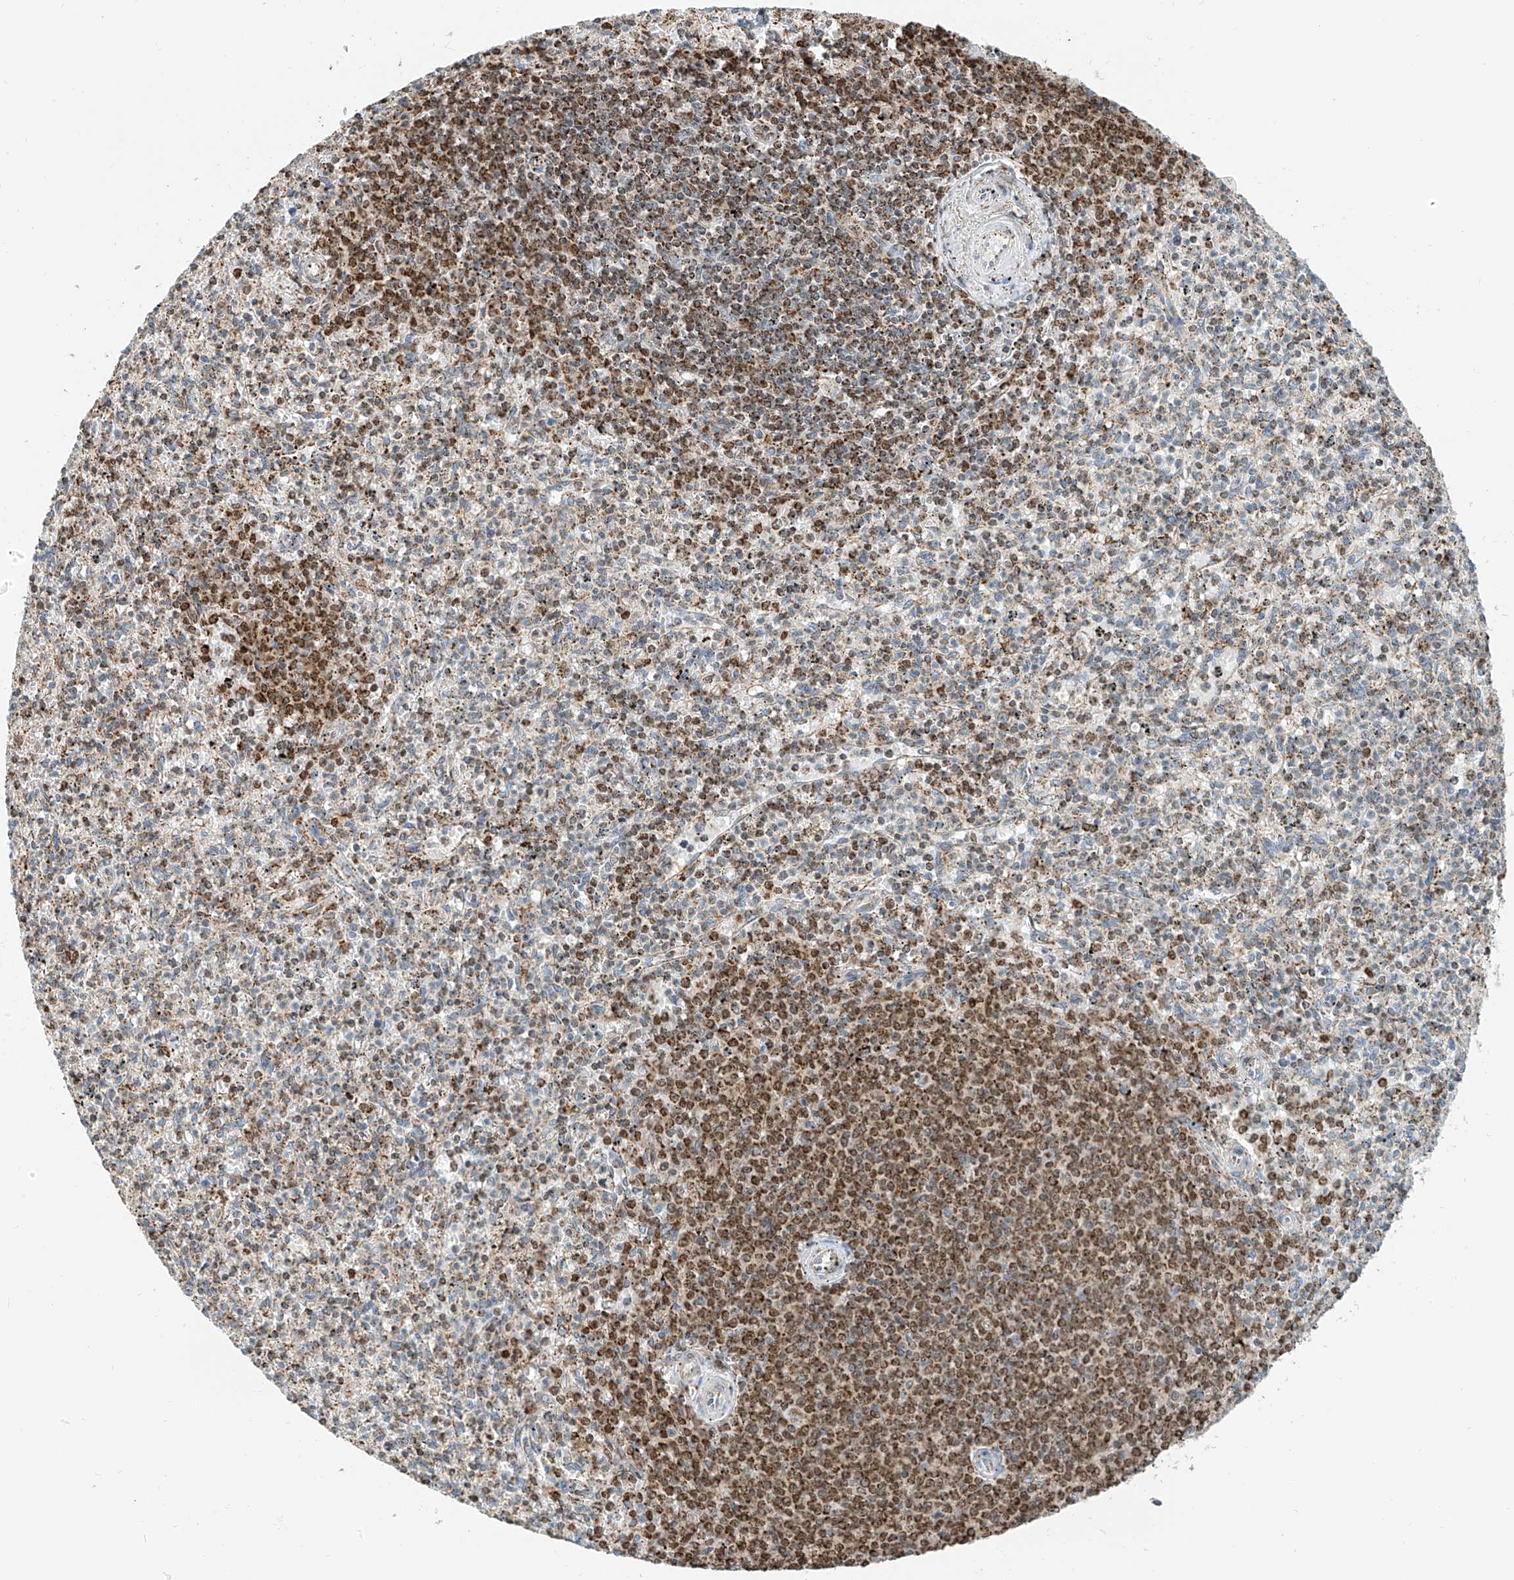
{"staining": {"intensity": "moderate", "quantity": "25%-75%", "location": "cytoplasmic/membranous"}, "tissue": "spleen", "cell_type": "Cells in red pulp", "image_type": "normal", "snomed": [{"axis": "morphology", "description": "Normal tissue, NOS"}, {"axis": "topography", "description": "Spleen"}], "caption": "This histopathology image reveals normal spleen stained with IHC to label a protein in brown. The cytoplasmic/membranous of cells in red pulp show moderate positivity for the protein. Nuclei are counter-stained blue.", "gene": "PPA2", "patient": {"sex": "male", "age": 72}}